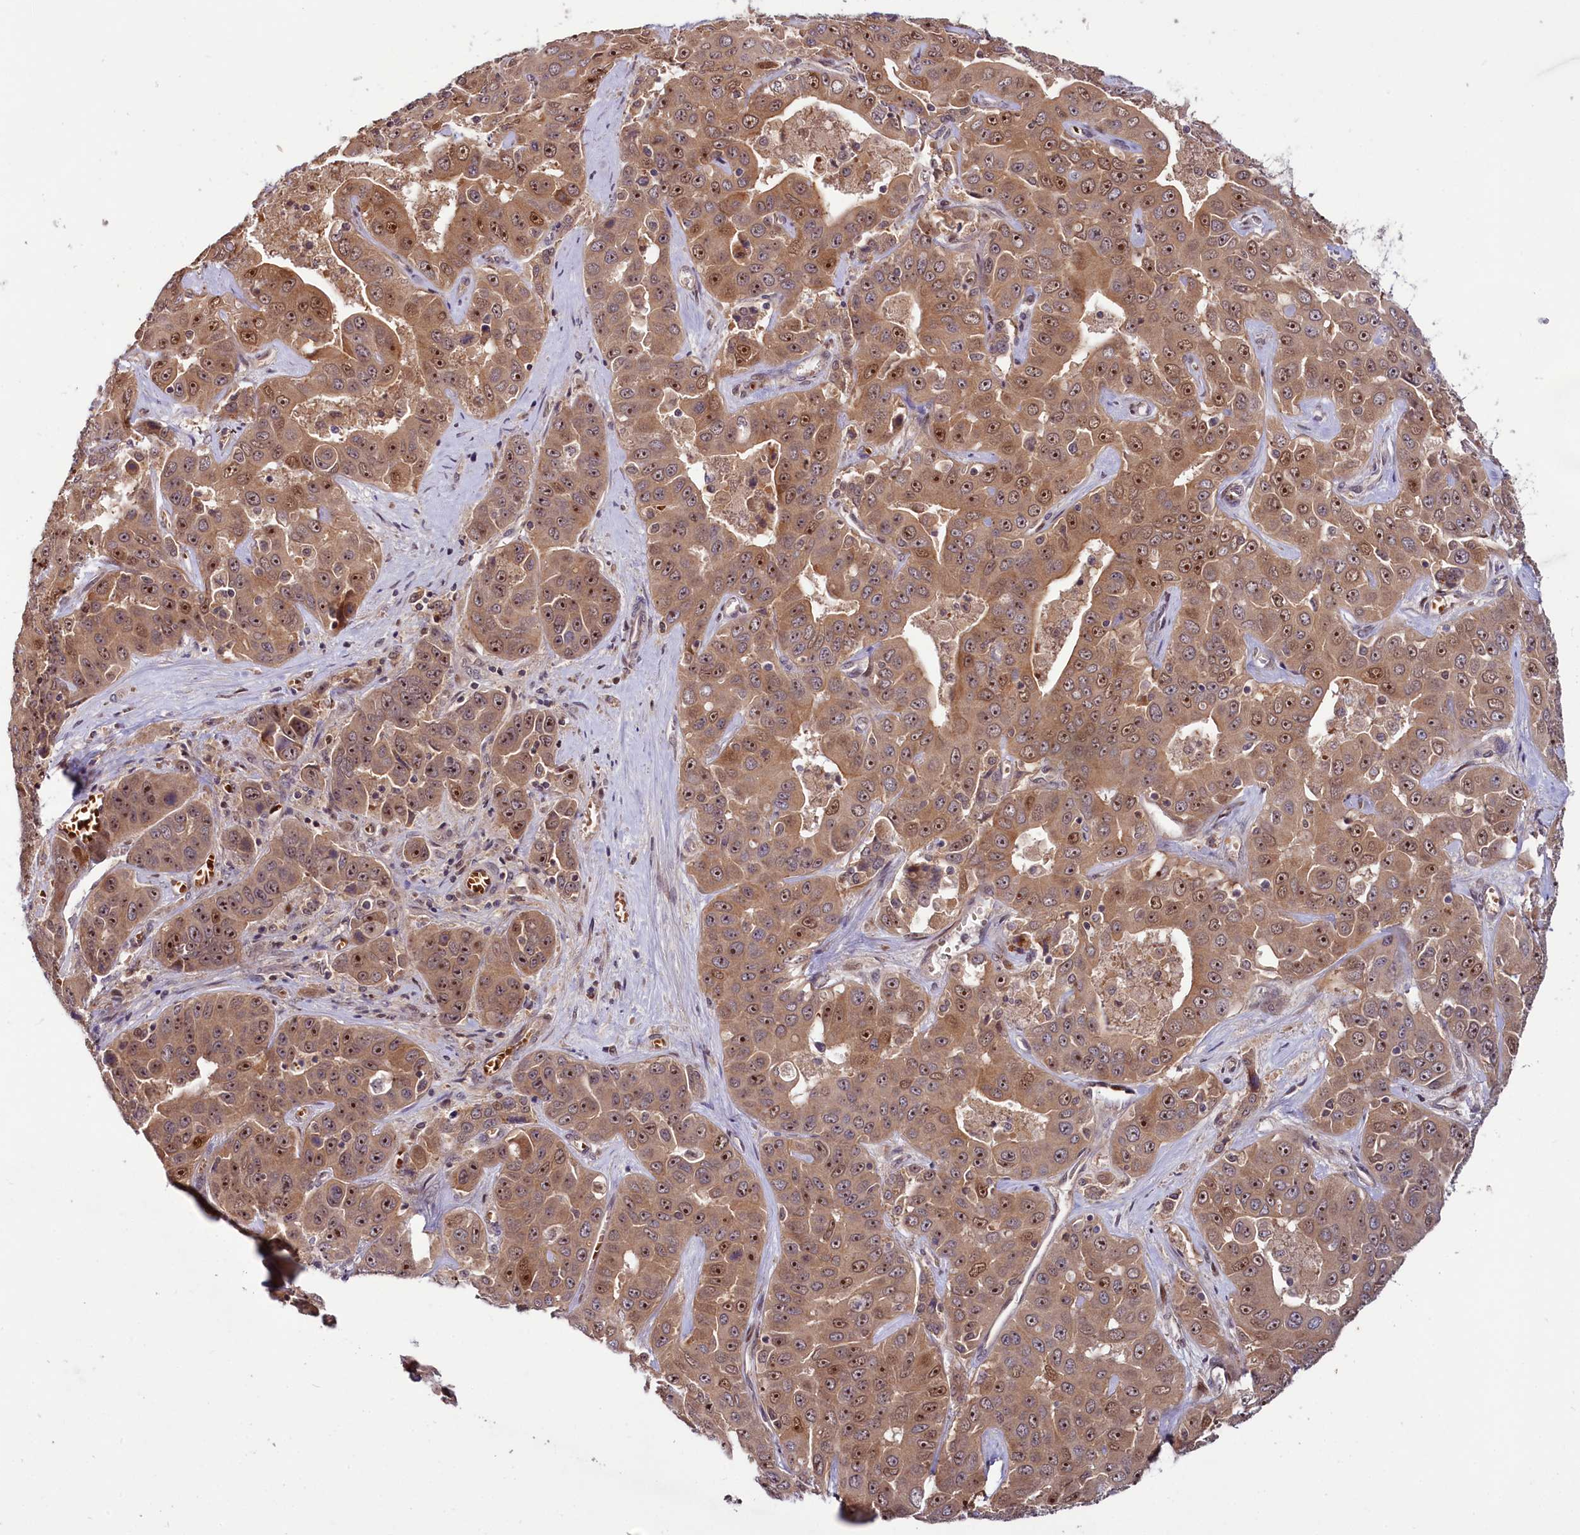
{"staining": {"intensity": "moderate", "quantity": ">75%", "location": "cytoplasmic/membranous,nuclear"}, "tissue": "liver cancer", "cell_type": "Tumor cells", "image_type": "cancer", "snomed": [{"axis": "morphology", "description": "Cholangiocarcinoma"}, {"axis": "topography", "description": "Liver"}], "caption": "The histopathology image reveals staining of liver cancer, revealing moderate cytoplasmic/membranous and nuclear protein expression (brown color) within tumor cells.", "gene": "N4BP2L1", "patient": {"sex": "female", "age": 52}}